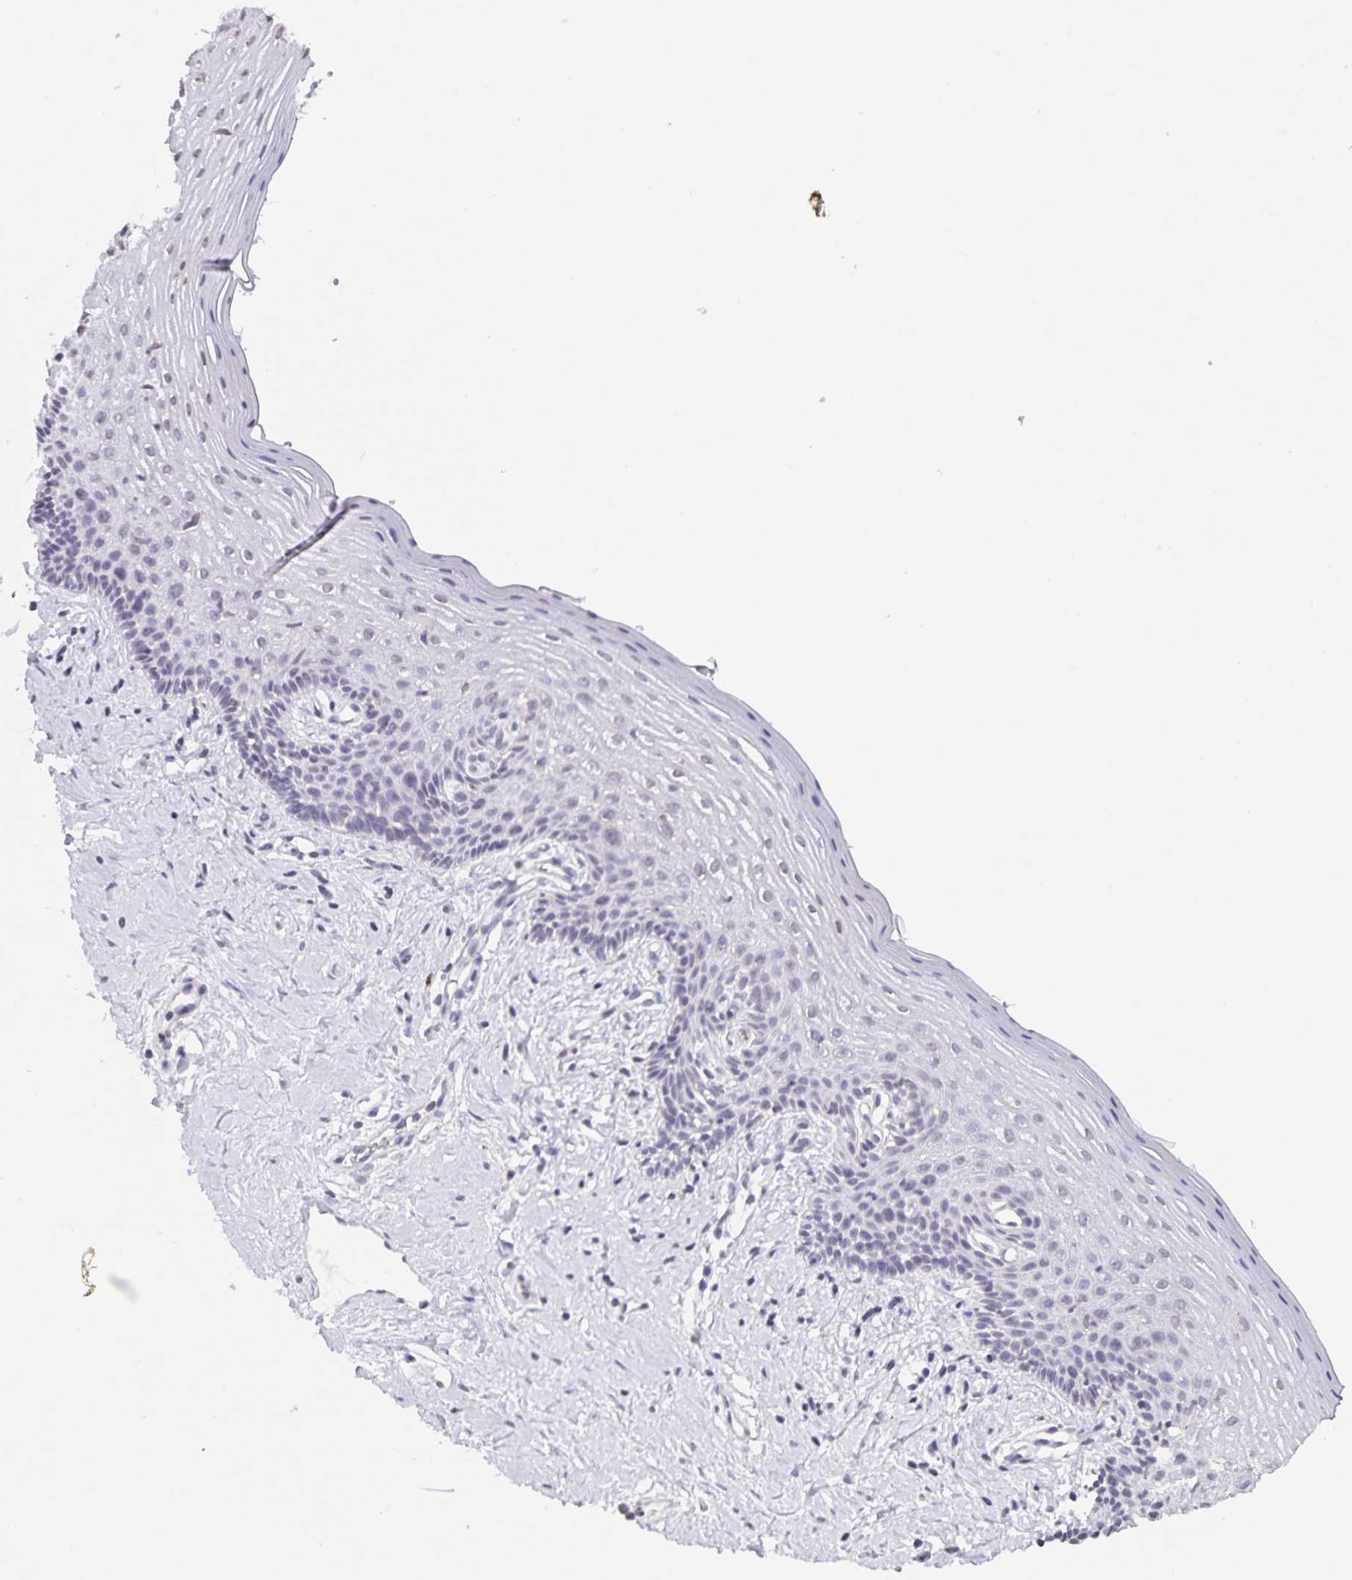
{"staining": {"intensity": "negative", "quantity": "none", "location": "none"}, "tissue": "vagina", "cell_type": "Squamous epithelial cells", "image_type": "normal", "snomed": [{"axis": "morphology", "description": "Normal tissue, NOS"}, {"axis": "topography", "description": "Vagina"}], "caption": "This is an immunohistochemistry (IHC) histopathology image of unremarkable human vagina. There is no staining in squamous epithelial cells.", "gene": "AQP4", "patient": {"sex": "female", "age": 42}}